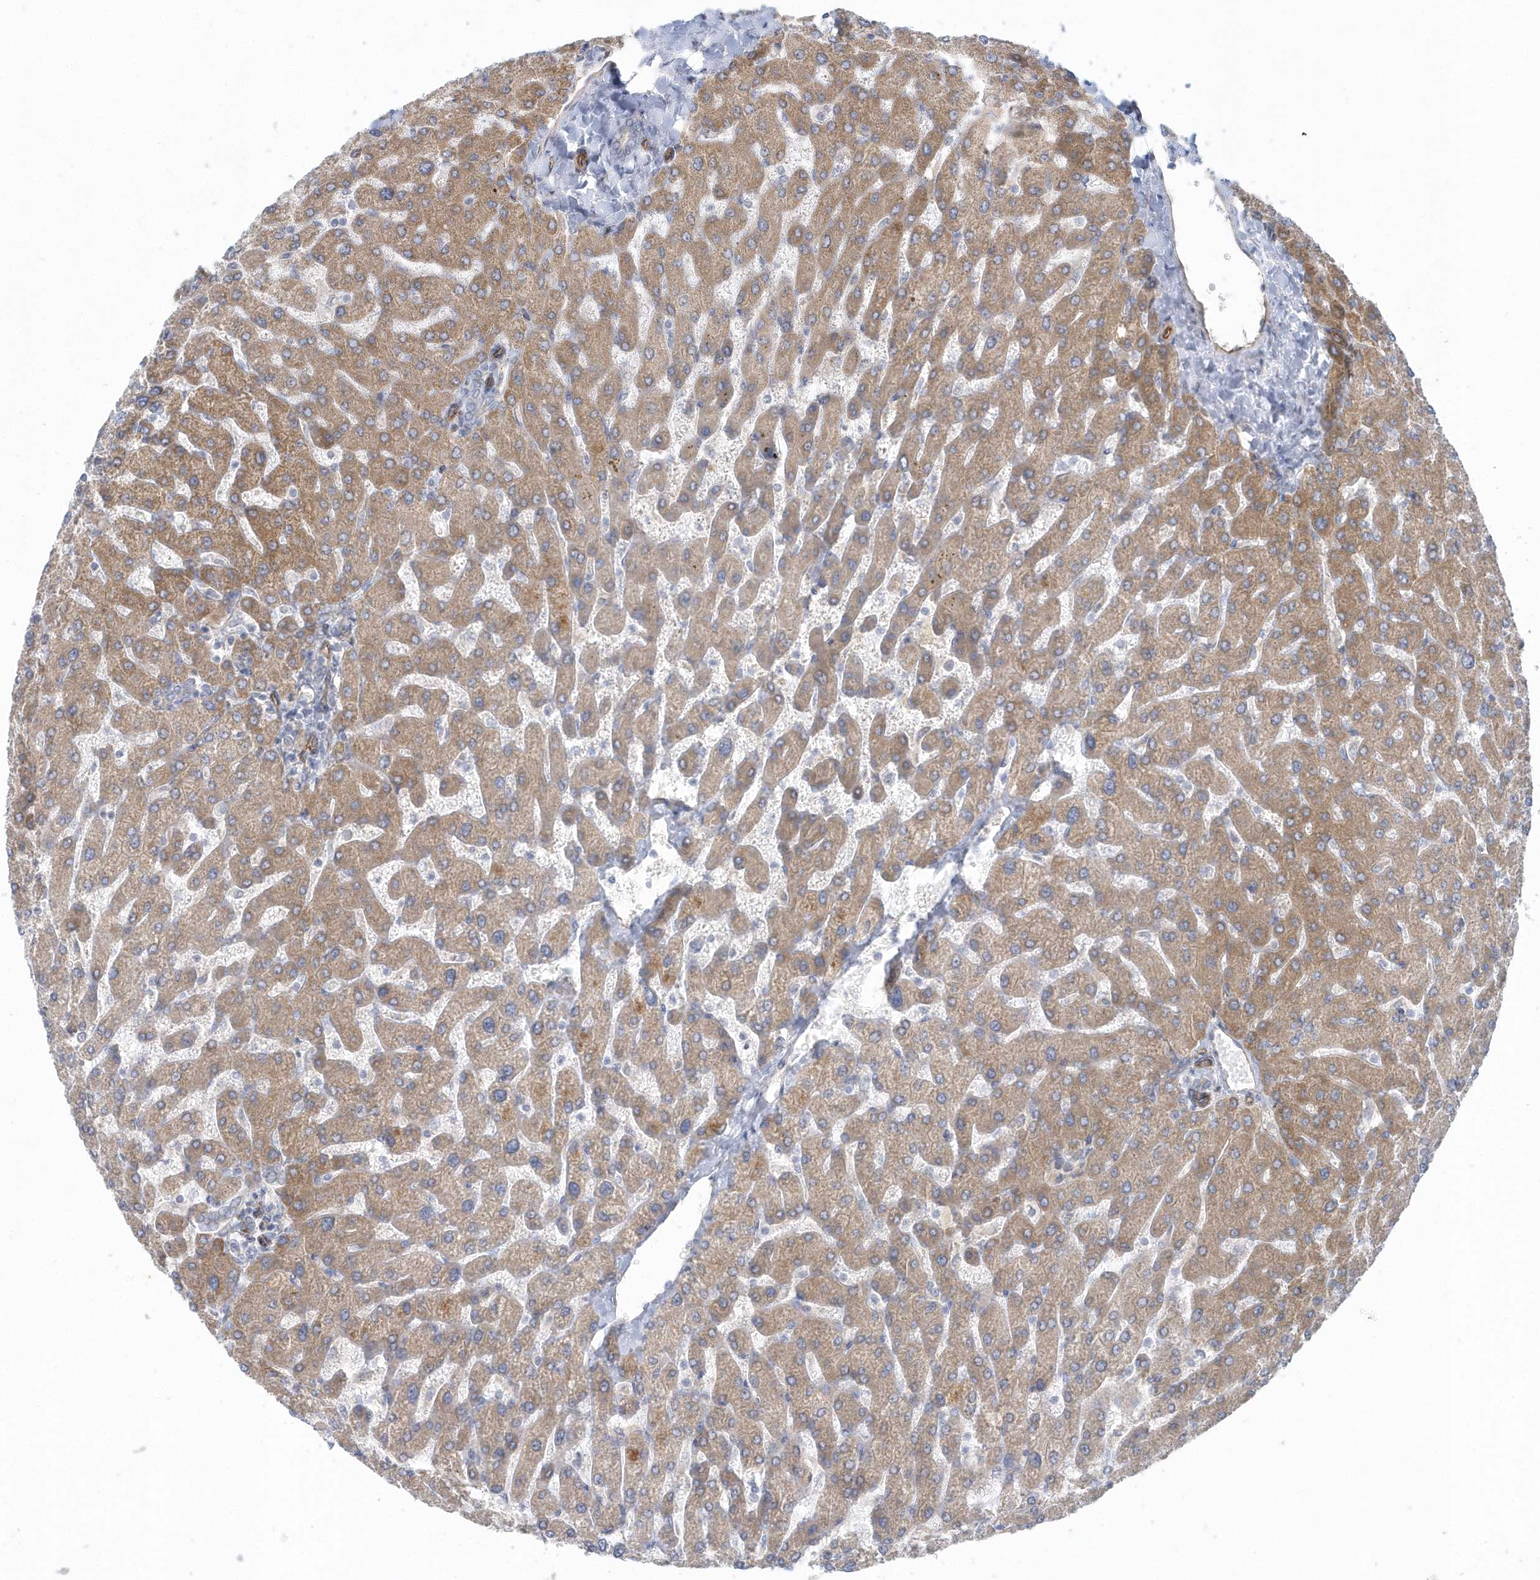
{"staining": {"intensity": "negative", "quantity": "none", "location": "none"}, "tissue": "liver", "cell_type": "Cholangiocytes", "image_type": "normal", "snomed": [{"axis": "morphology", "description": "Normal tissue, NOS"}, {"axis": "topography", "description": "Liver"}], "caption": "This is an IHC histopathology image of benign human liver. There is no staining in cholangiocytes.", "gene": "GPR152", "patient": {"sex": "male", "age": 55}}